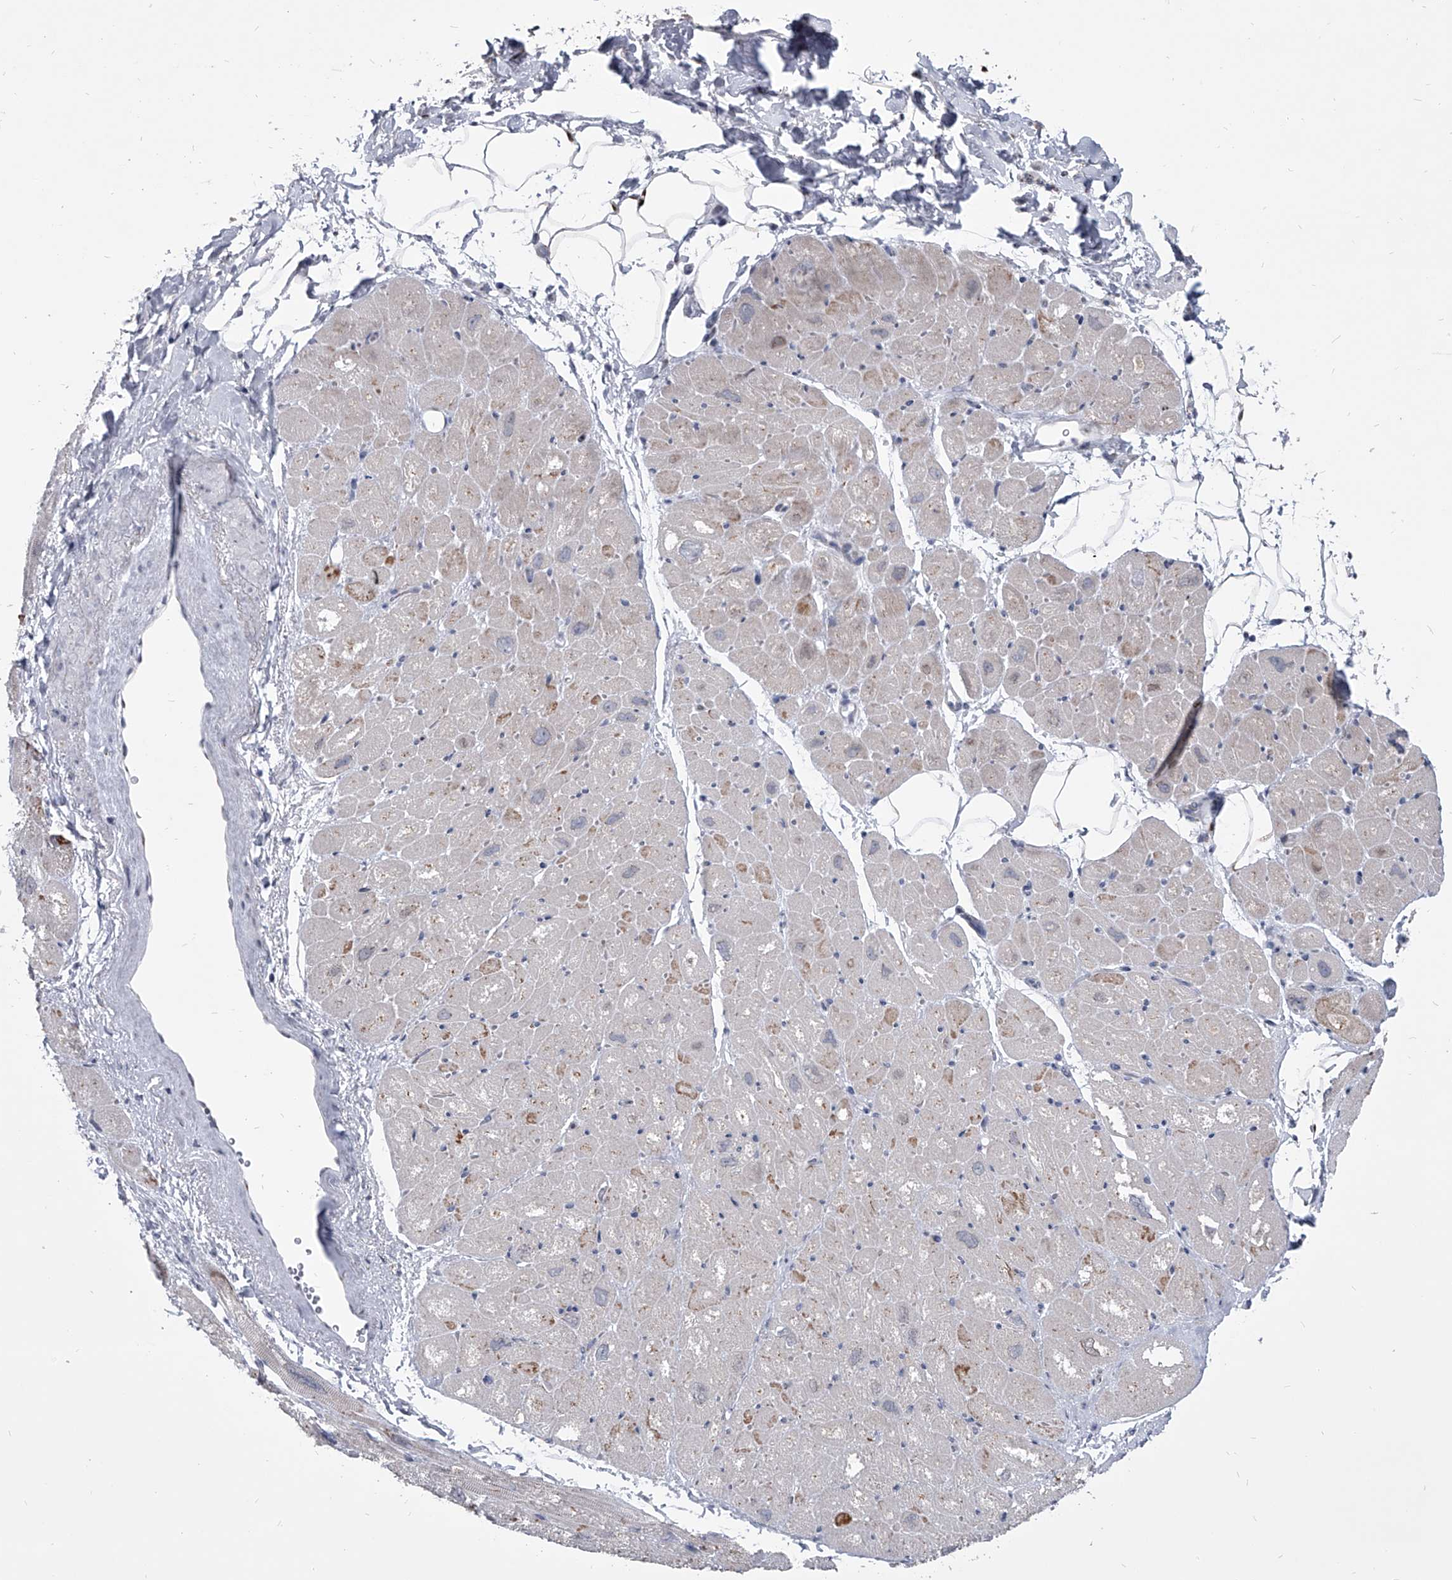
{"staining": {"intensity": "moderate", "quantity": "<25%", "location": "cytoplasmic/membranous"}, "tissue": "heart muscle", "cell_type": "Cardiomyocytes", "image_type": "normal", "snomed": [{"axis": "morphology", "description": "Normal tissue, NOS"}, {"axis": "topography", "description": "Heart"}], "caption": "The photomicrograph reveals immunohistochemical staining of unremarkable heart muscle. There is moderate cytoplasmic/membranous staining is present in about <25% of cardiomyocytes. Using DAB (brown) and hematoxylin (blue) stains, captured at high magnification using brightfield microscopy.", "gene": "EVA1C", "patient": {"sex": "male", "age": 50}}